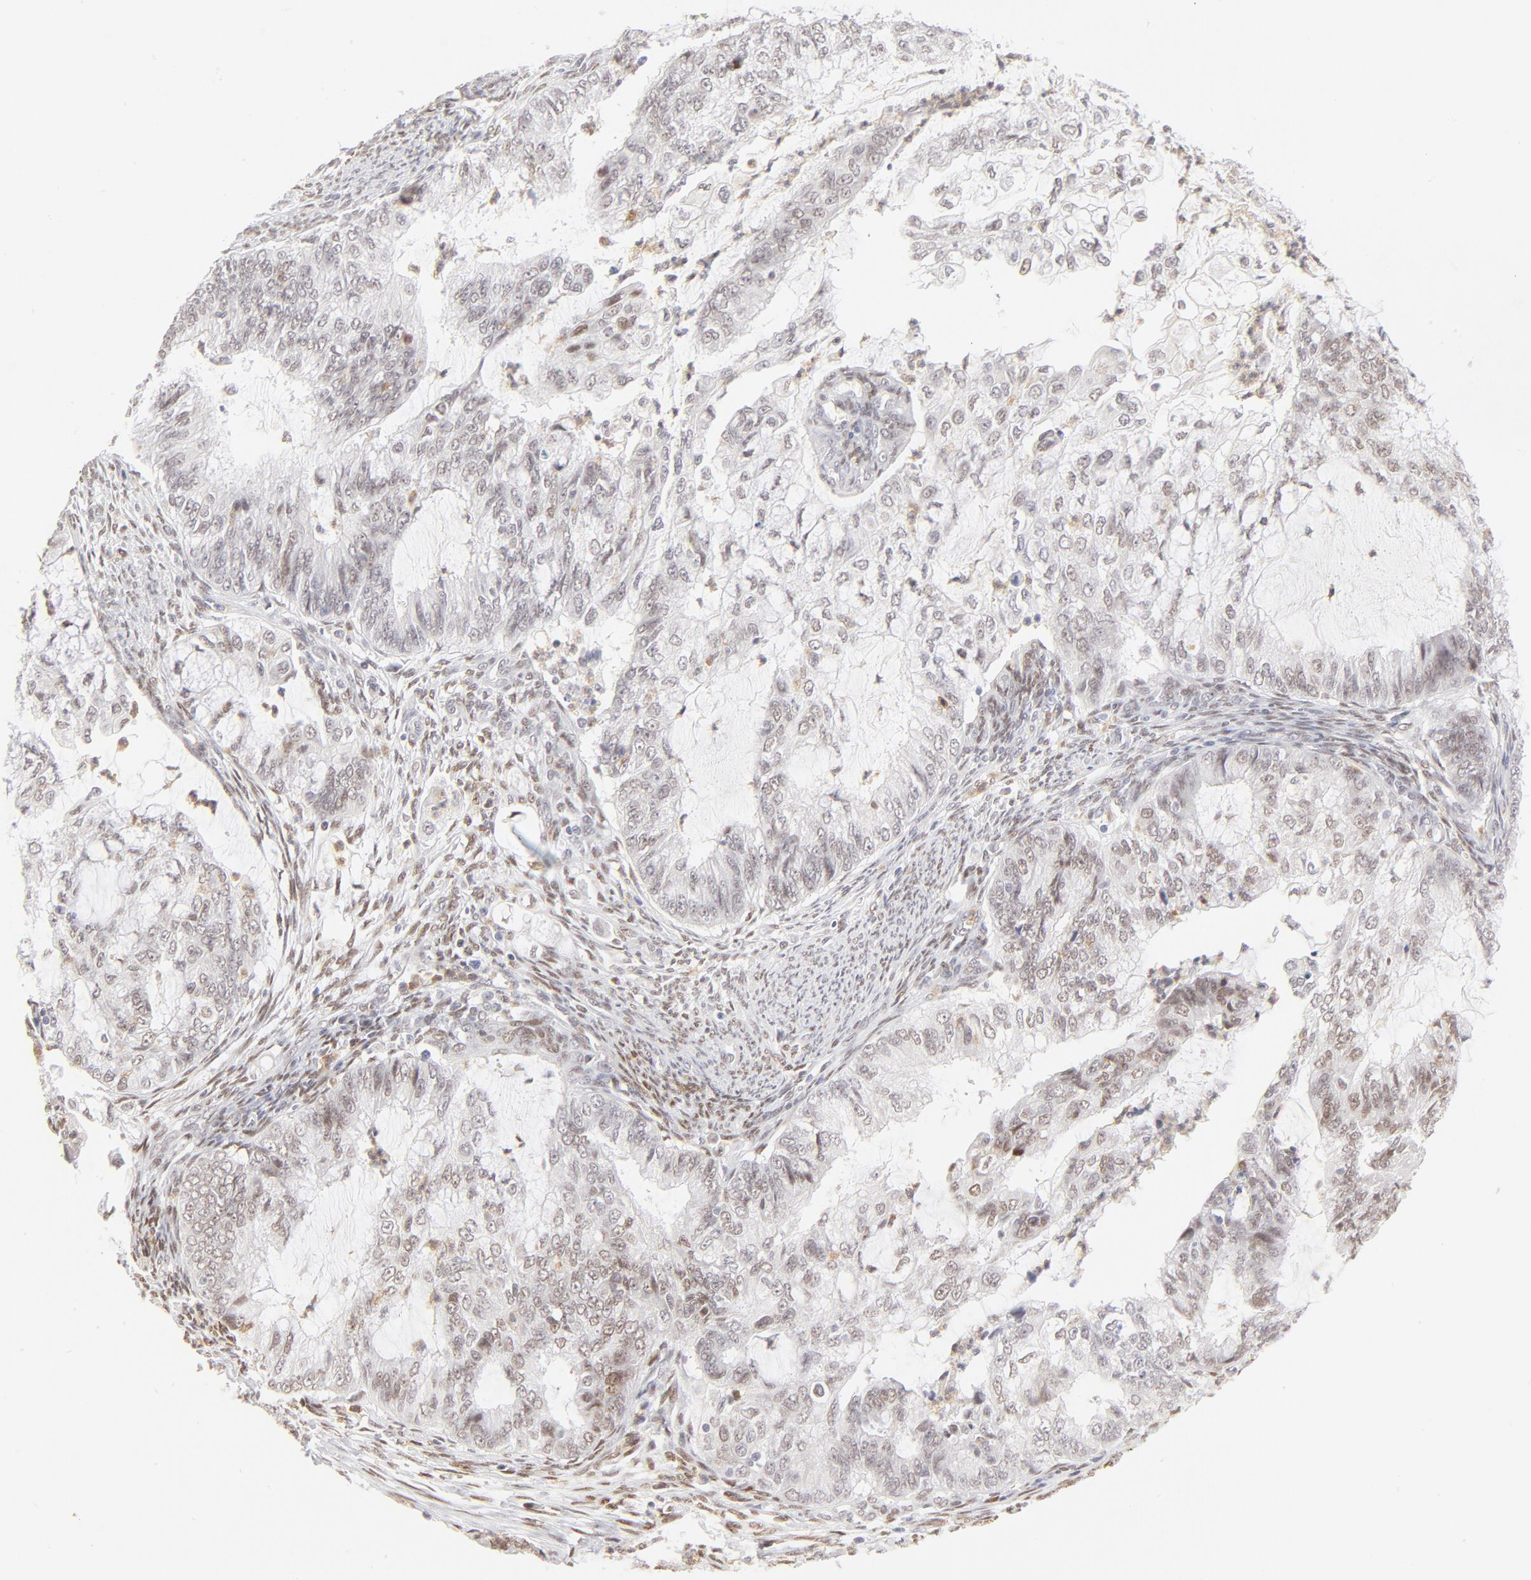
{"staining": {"intensity": "weak", "quantity": "<25%", "location": "nuclear"}, "tissue": "endometrial cancer", "cell_type": "Tumor cells", "image_type": "cancer", "snomed": [{"axis": "morphology", "description": "Adenocarcinoma, NOS"}, {"axis": "topography", "description": "Endometrium"}], "caption": "Human endometrial adenocarcinoma stained for a protein using immunohistochemistry (IHC) reveals no expression in tumor cells.", "gene": "PBX1", "patient": {"sex": "female", "age": 75}}